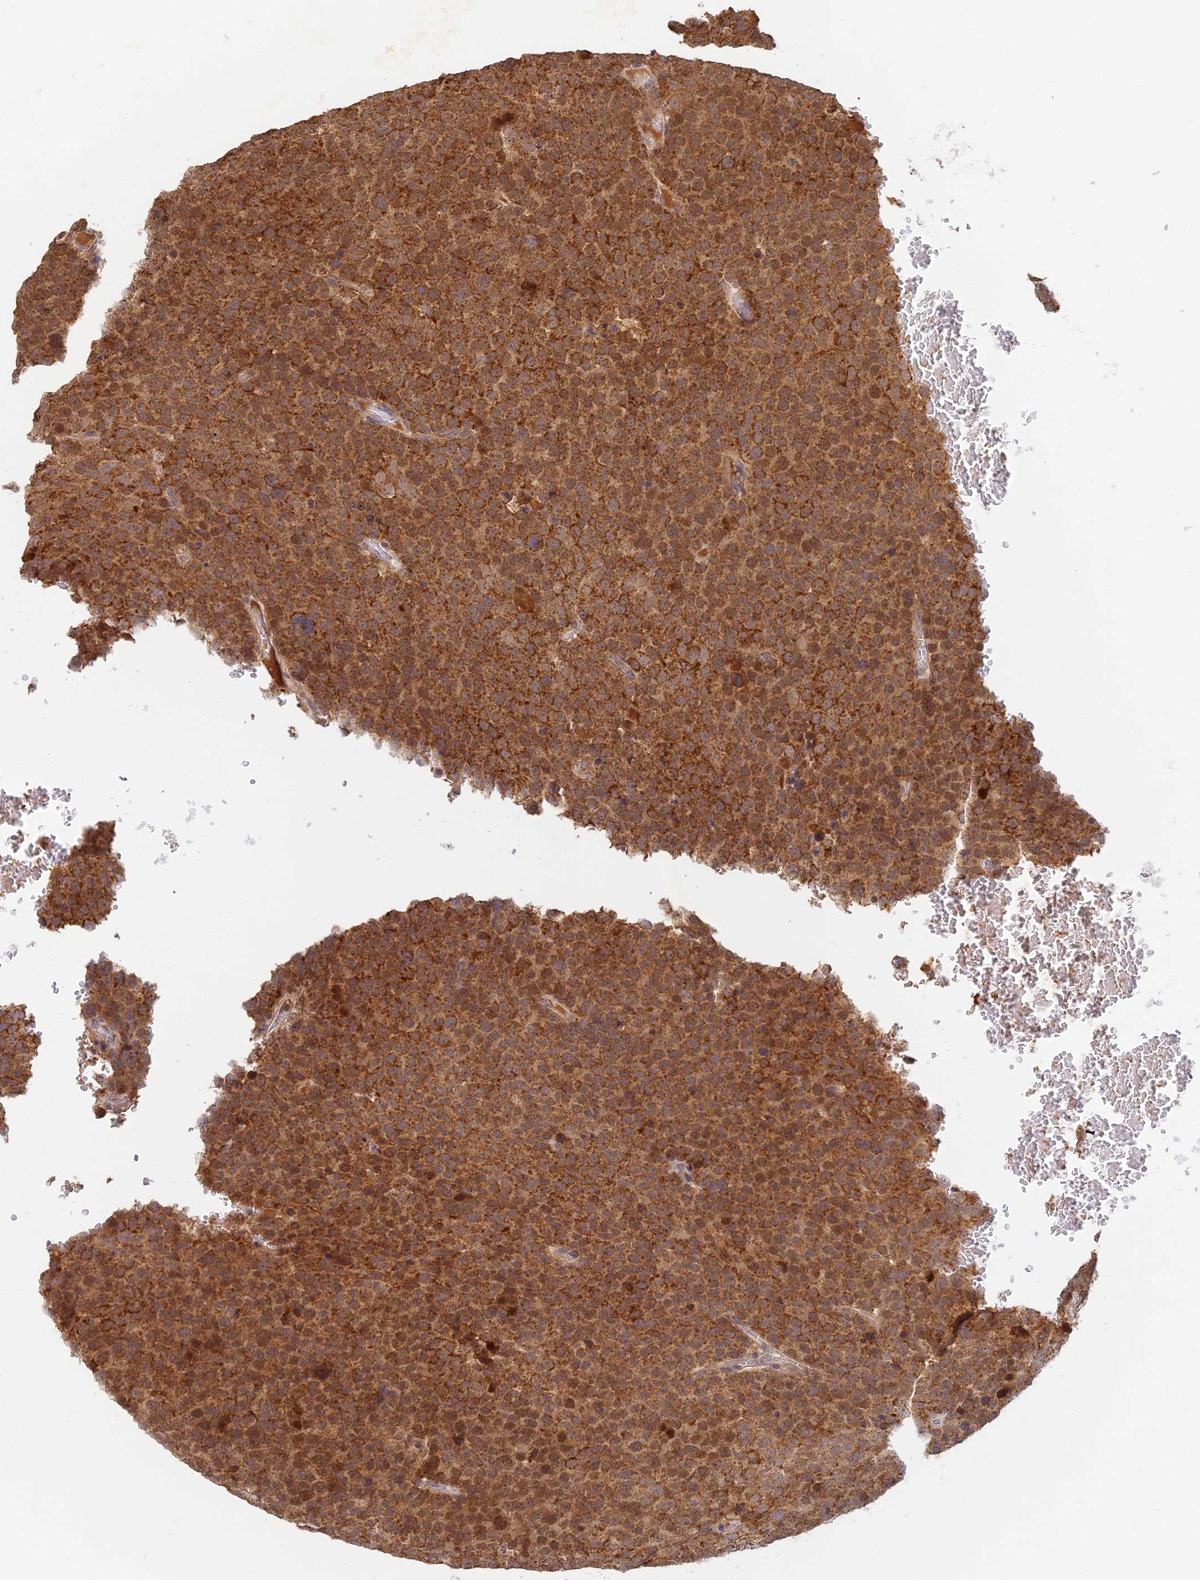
{"staining": {"intensity": "strong", "quantity": ">75%", "location": "cytoplasmic/membranous"}, "tissue": "testis cancer", "cell_type": "Tumor cells", "image_type": "cancer", "snomed": [{"axis": "morphology", "description": "Seminoma, NOS"}, {"axis": "topography", "description": "Testis"}], "caption": "Immunohistochemical staining of human testis seminoma demonstrates high levels of strong cytoplasmic/membranous protein positivity in approximately >75% of tumor cells.", "gene": "RGL3", "patient": {"sex": "male", "age": 71}}